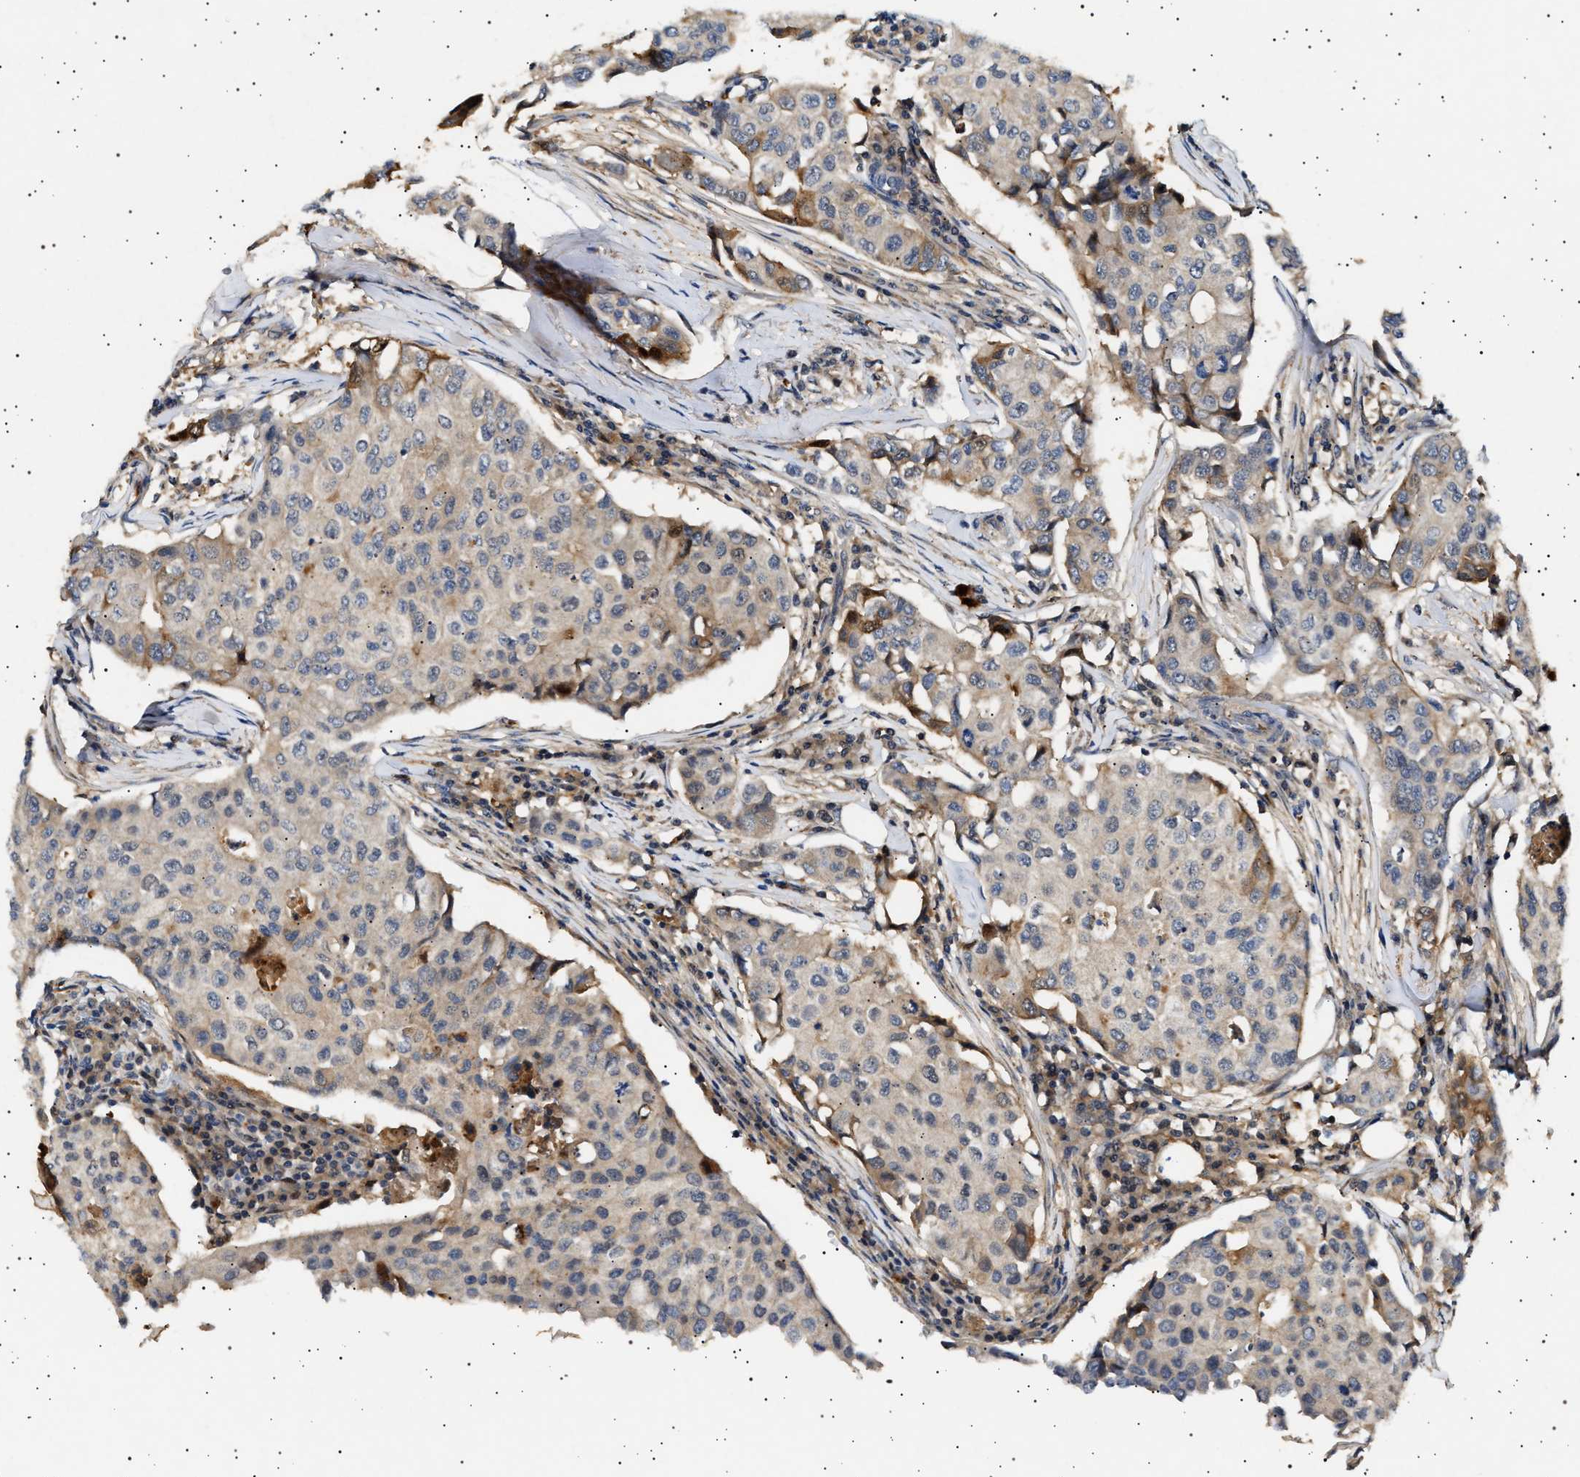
{"staining": {"intensity": "moderate", "quantity": "<25%", "location": "cytoplasmic/membranous"}, "tissue": "breast cancer", "cell_type": "Tumor cells", "image_type": "cancer", "snomed": [{"axis": "morphology", "description": "Duct carcinoma"}, {"axis": "topography", "description": "Breast"}], "caption": "A photomicrograph of breast invasive ductal carcinoma stained for a protein demonstrates moderate cytoplasmic/membranous brown staining in tumor cells.", "gene": "FICD", "patient": {"sex": "female", "age": 80}}